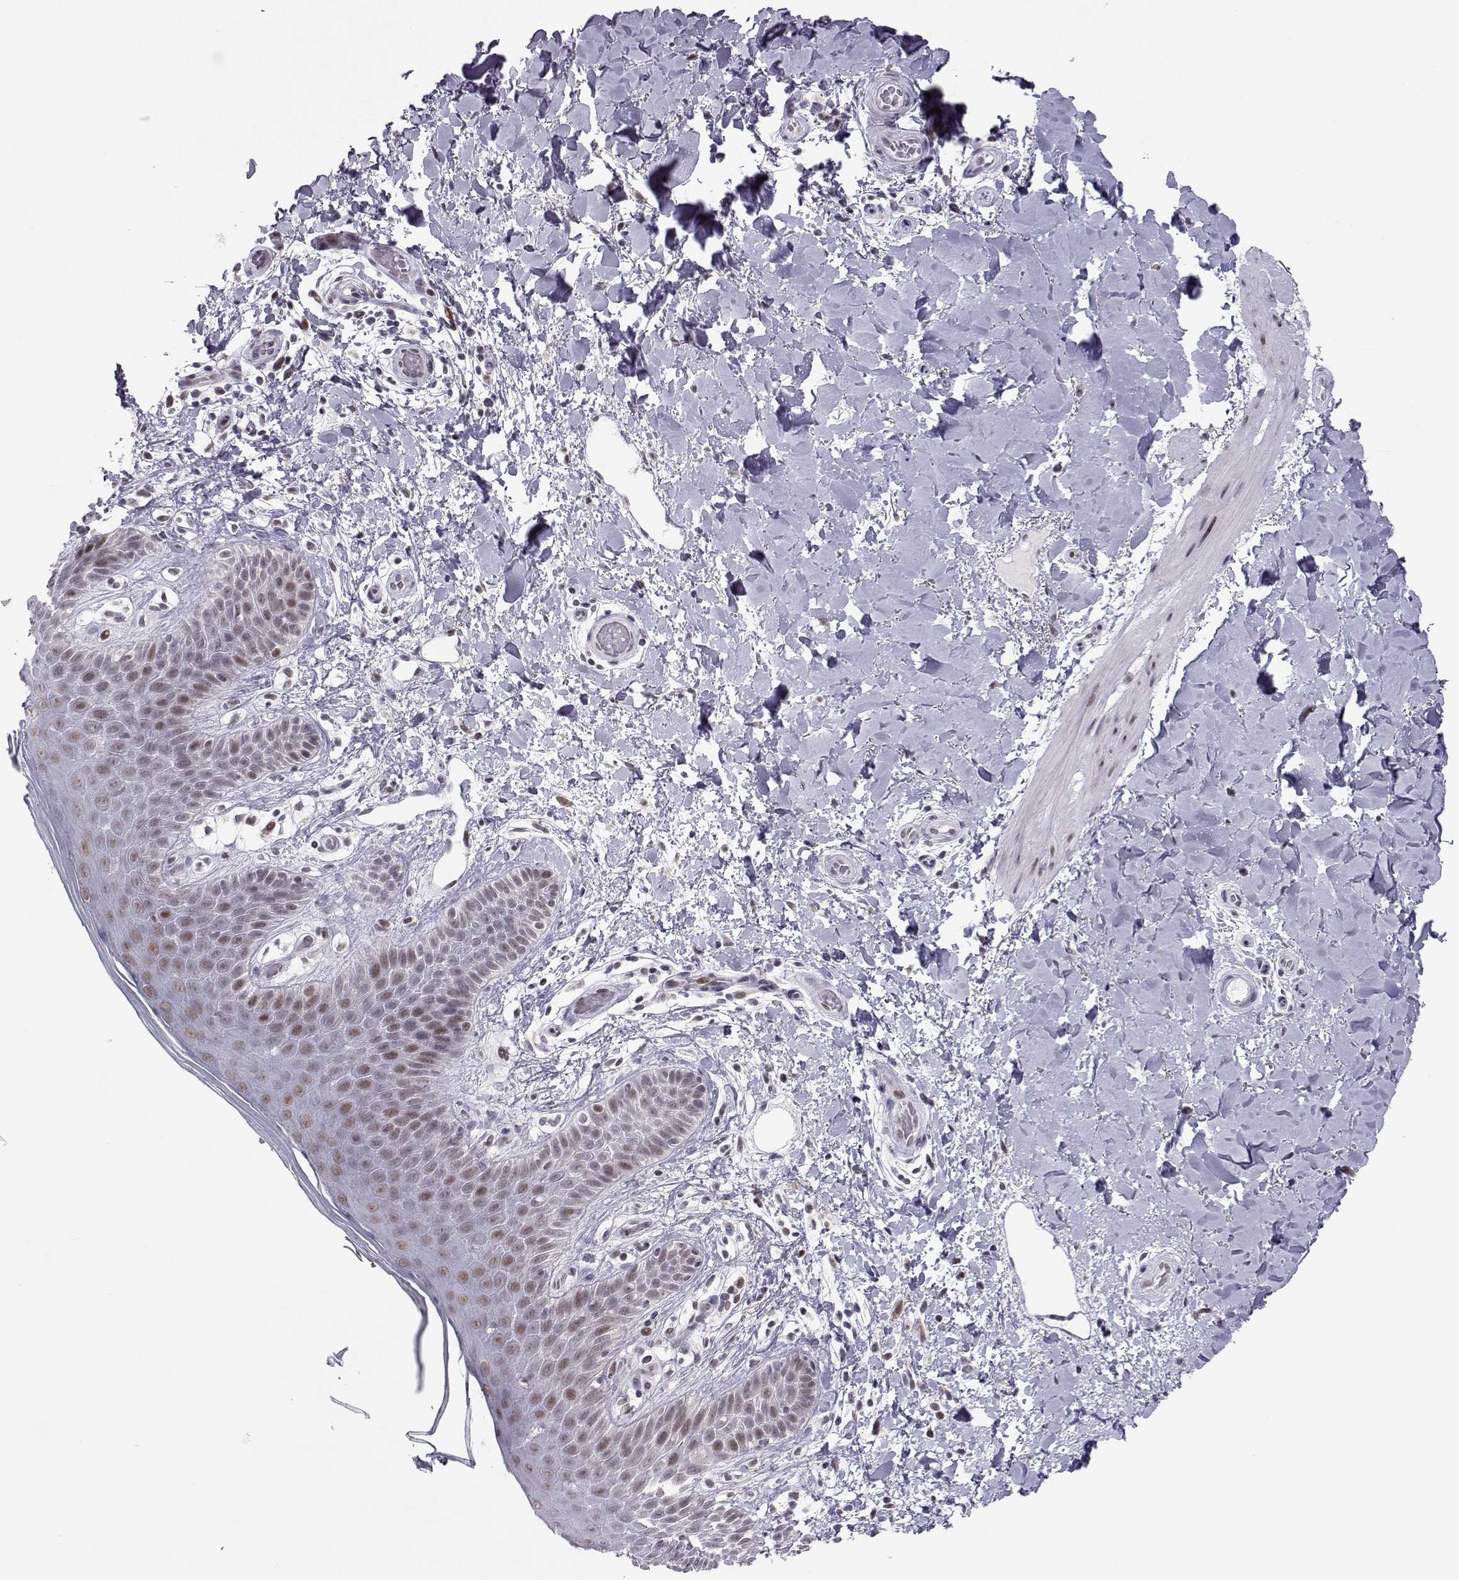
{"staining": {"intensity": "weak", "quantity": ">75%", "location": "nuclear"}, "tissue": "skin", "cell_type": "Epidermal cells", "image_type": "normal", "snomed": [{"axis": "morphology", "description": "Normal tissue, NOS"}, {"axis": "topography", "description": "Anal"}], "caption": "Immunohistochemical staining of benign human skin shows weak nuclear protein expression in about >75% of epidermal cells. Immunohistochemistry stains the protein of interest in brown and the nuclei are stained blue.", "gene": "SIX6", "patient": {"sex": "male", "age": 36}}